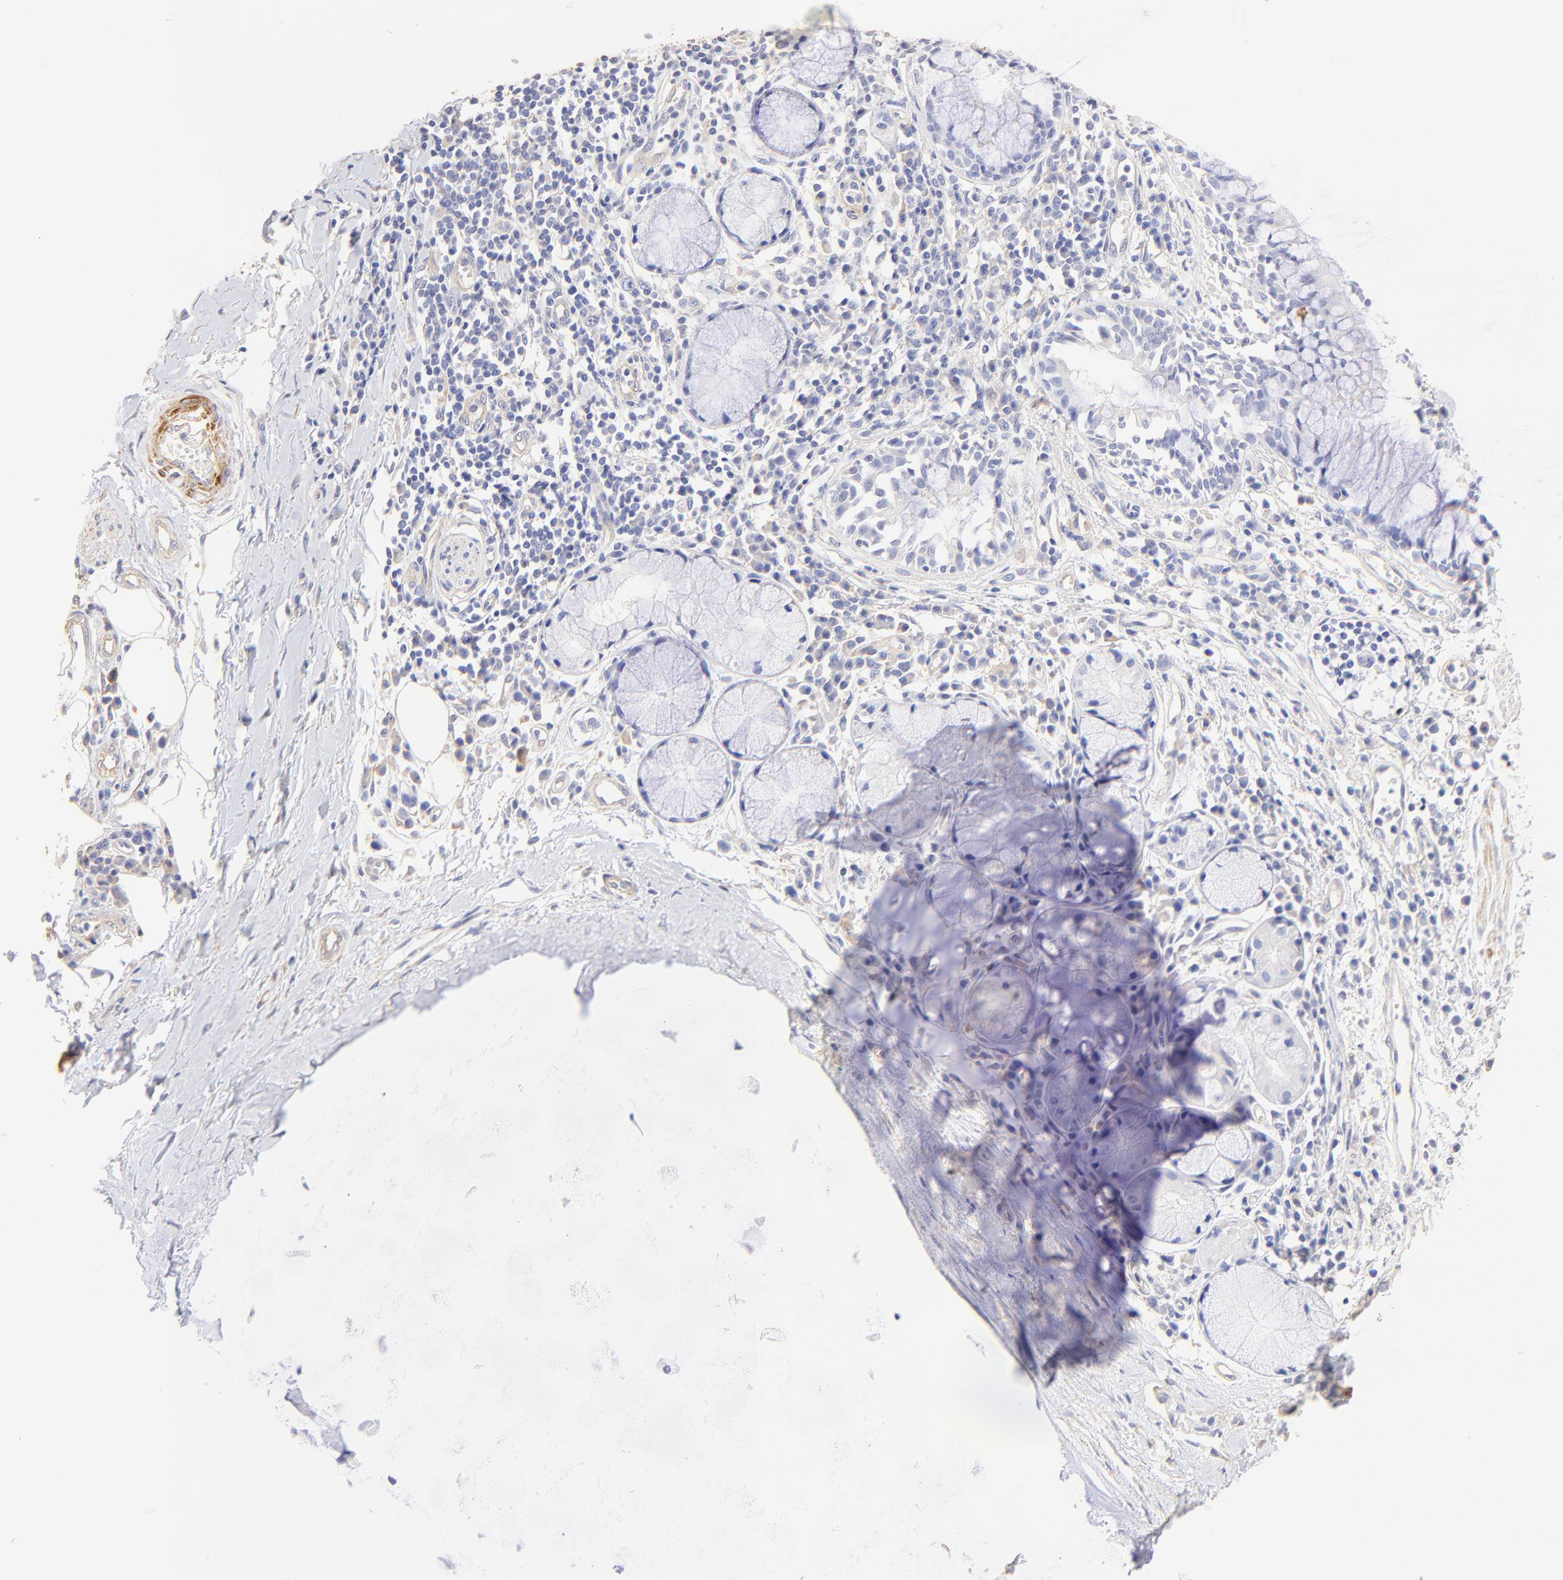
{"staining": {"intensity": "negative", "quantity": "none", "location": "none"}, "tissue": "adipose tissue", "cell_type": "Adipocytes", "image_type": "normal", "snomed": [{"axis": "morphology", "description": "Normal tissue, NOS"}, {"axis": "morphology", "description": "Adenocarcinoma, NOS"}, {"axis": "topography", "description": "Cartilage tissue"}, {"axis": "topography", "description": "Bronchus"}, {"axis": "topography", "description": "Lung"}], "caption": "A high-resolution micrograph shows immunohistochemistry (IHC) staining of unremarkable adipose tissue, which demonstrates no significant expression in adipocytes.", "gene": "ACTRT1", "patient": {"sex": "female", "age": 67}}